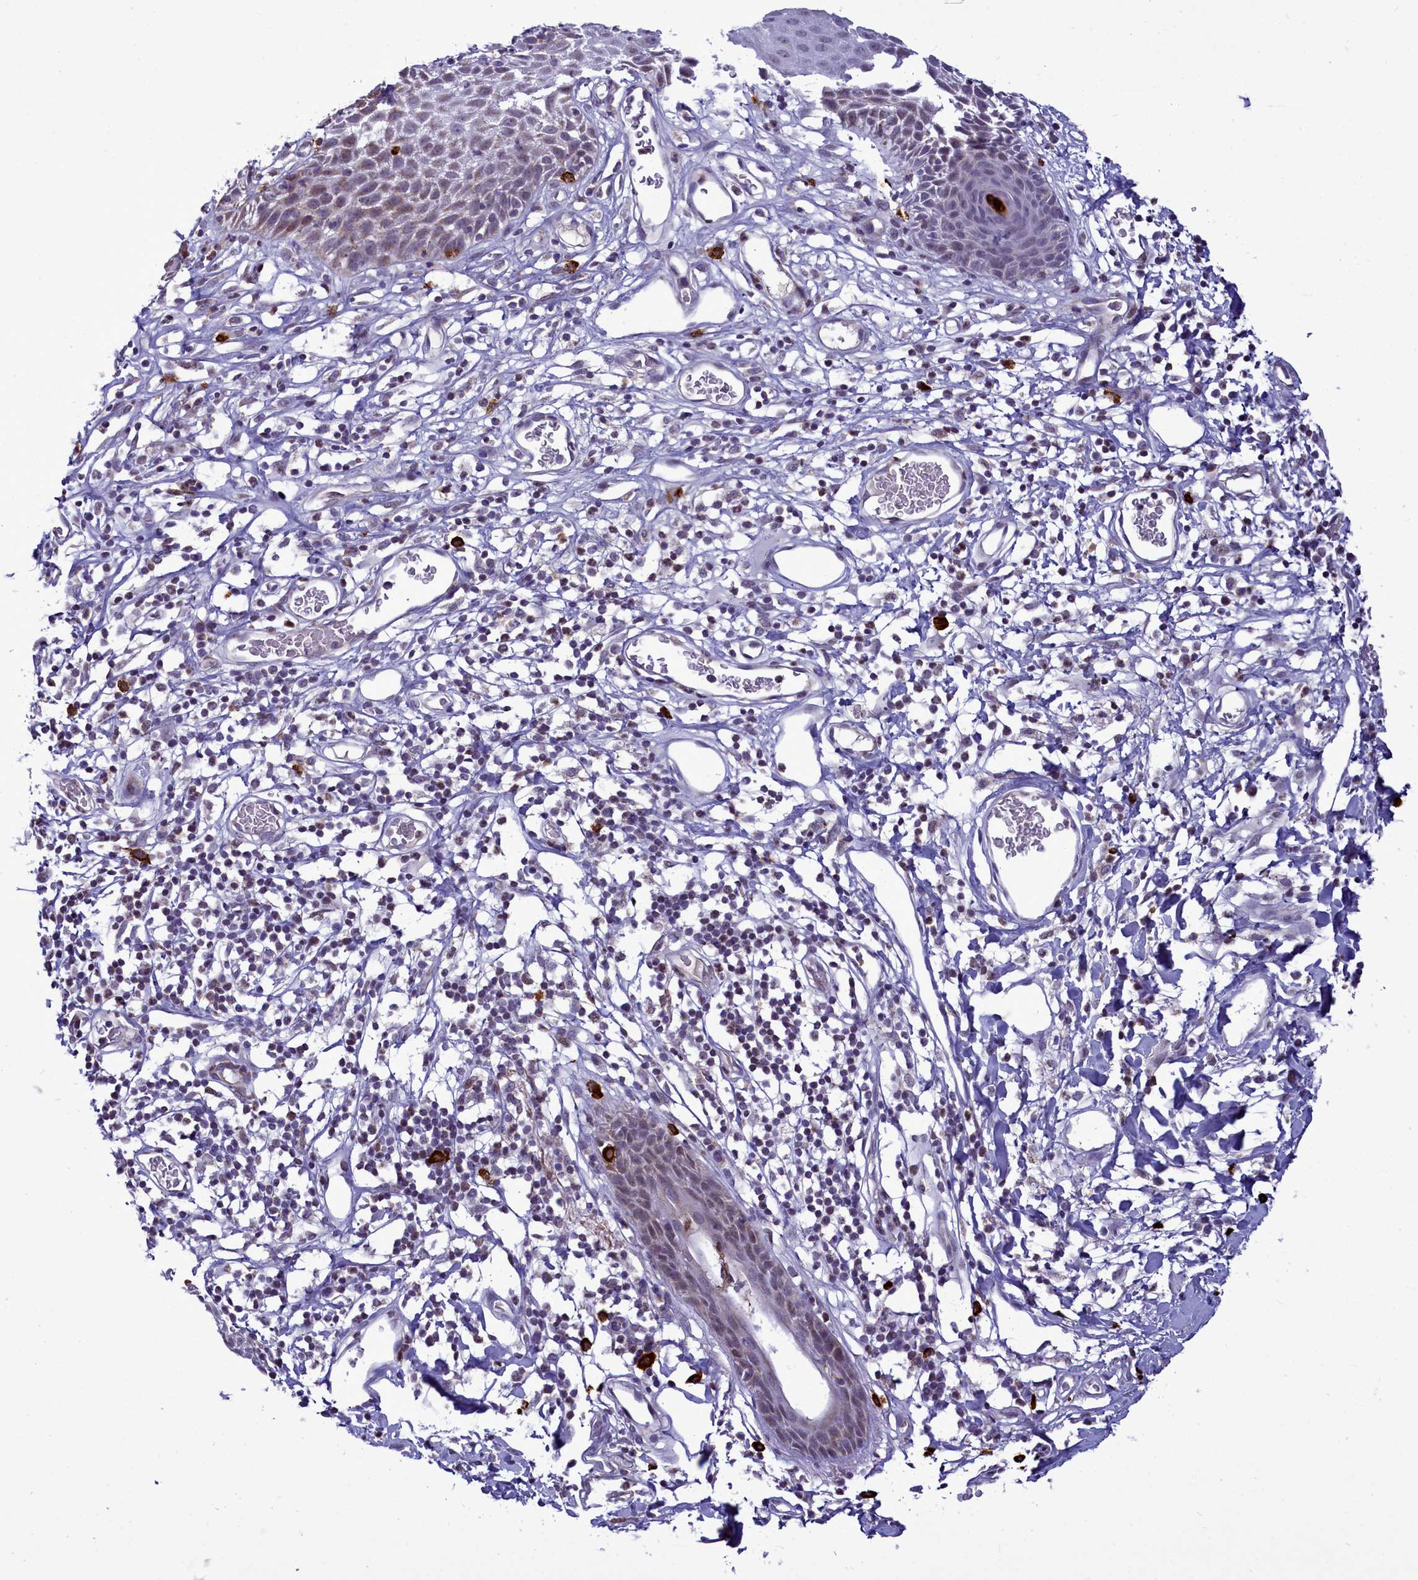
{"staining": {"intensity": "moderate", "quantity": "<25%", "location": "cytoplasmic/membranous,nuclear"}, "tissue": "skin", "cell_type": "Epidermal cells", "image_type": "normal", "snomed": [{"axis": "morphology", "description": "Normal tissue, NOS"}, {"axis": "topography", "description": "Vulva"}], "caption": "A photomicrograph showing moderate cytoplasmic/membranous,nuclear expression in about <25% of epidermal cells in normal skin, as visualized by brown immunohistochemical staining.", "gene": "POM121L2", "patient": {"sex": "female", "age": 68}}